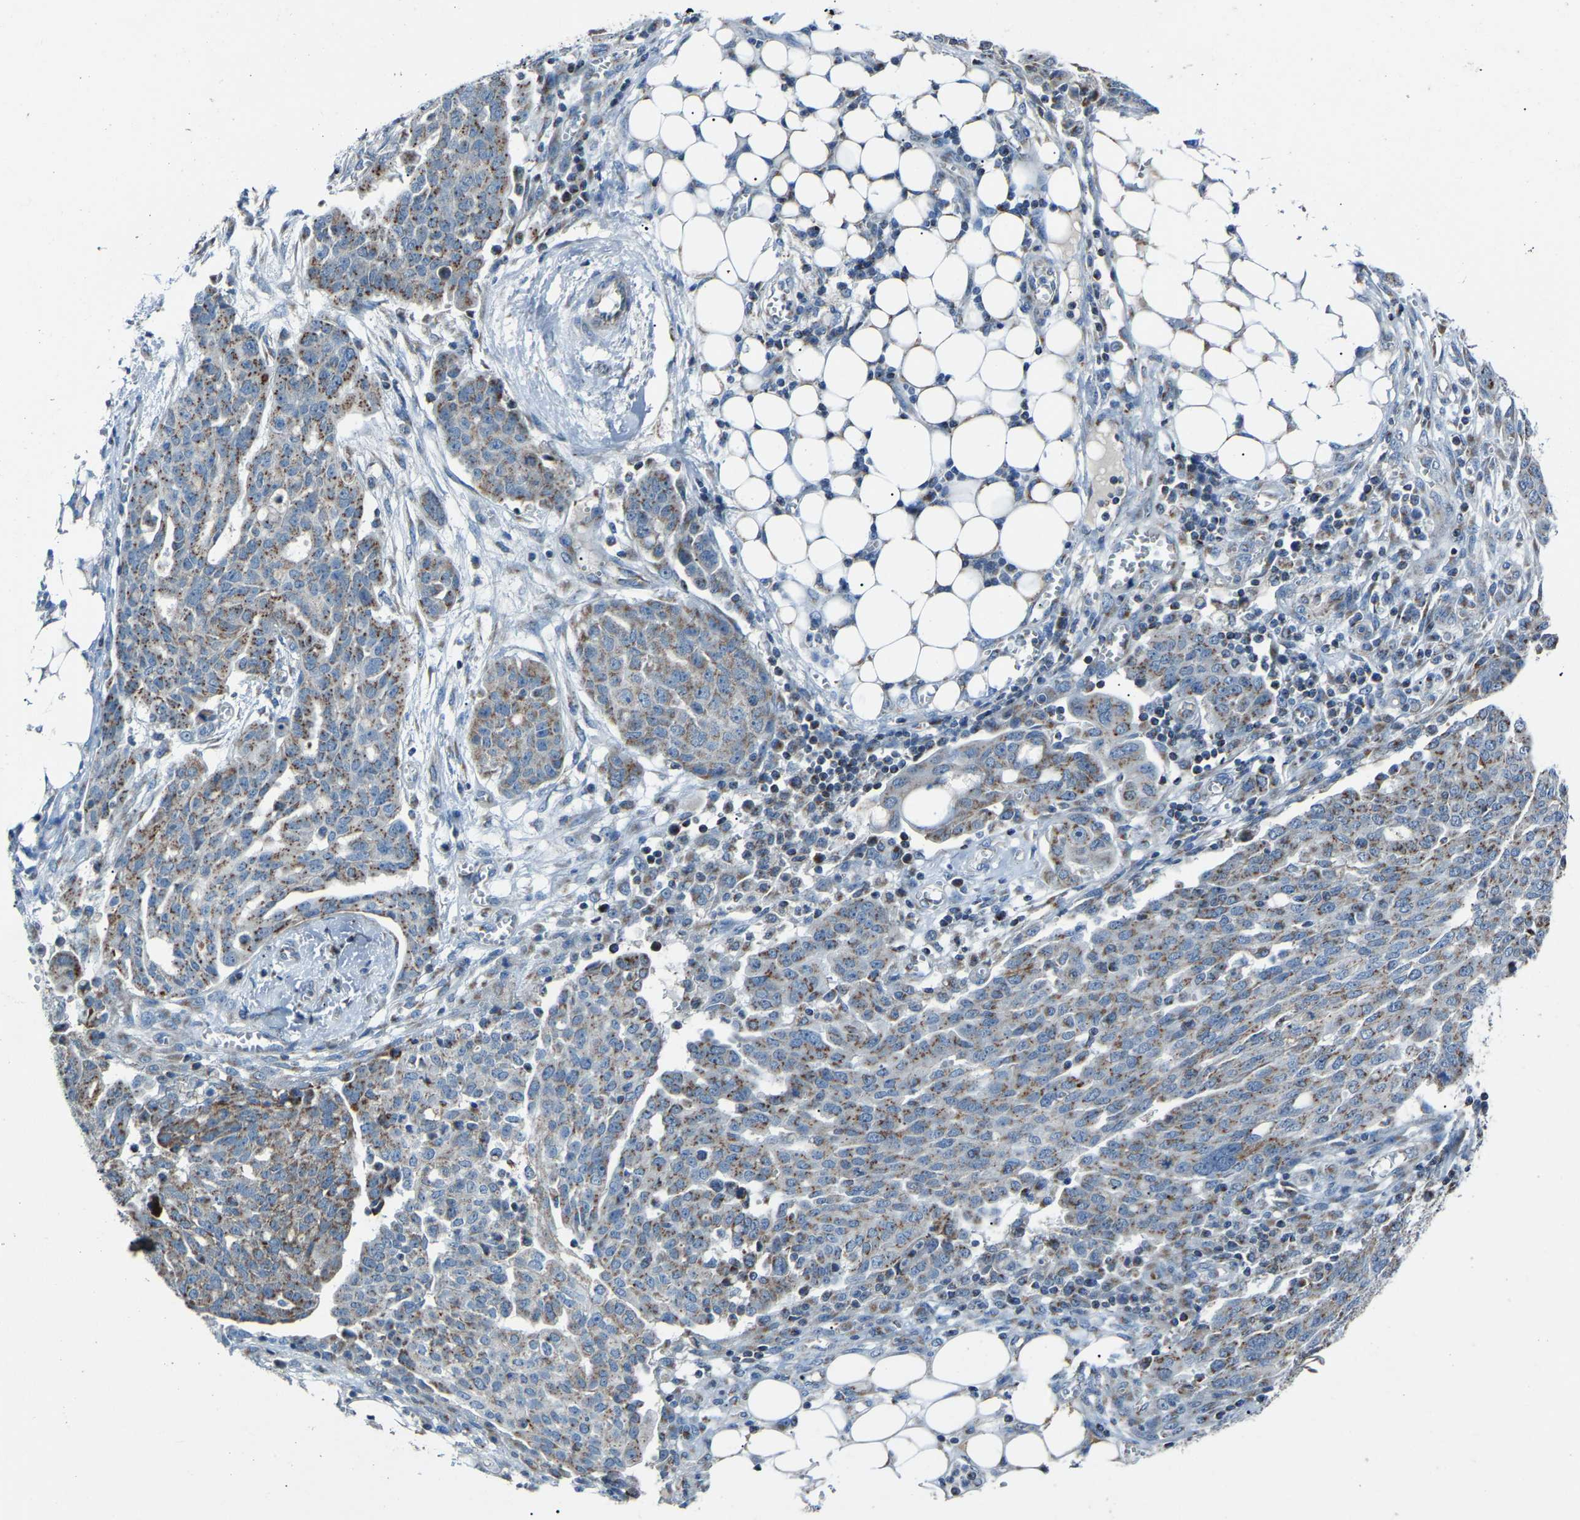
{"staining": {"intensity": "moderate", "quantity": ">75%", "location": "cytoplasmic/membranous"}, "tissue": "ovarian cancer", "cell_type": "Tumor cells", "image_type": "cancer", "snomed": [{"axis": "morphology", "description": "Cystadenocarcinoma, serous, NOS"}, {"axis": "topography", "description": "Soft tissue"}, {"axis": "topography", "description": "Ovary"}], "caption": "A brown stain shows moderate cytoplasmic/membranous expression of a protein in ovarian serous cystadenocarcinoma tumor cells.", "gene": "CANT1", "patient": {"sex": "female", "age": 57}}